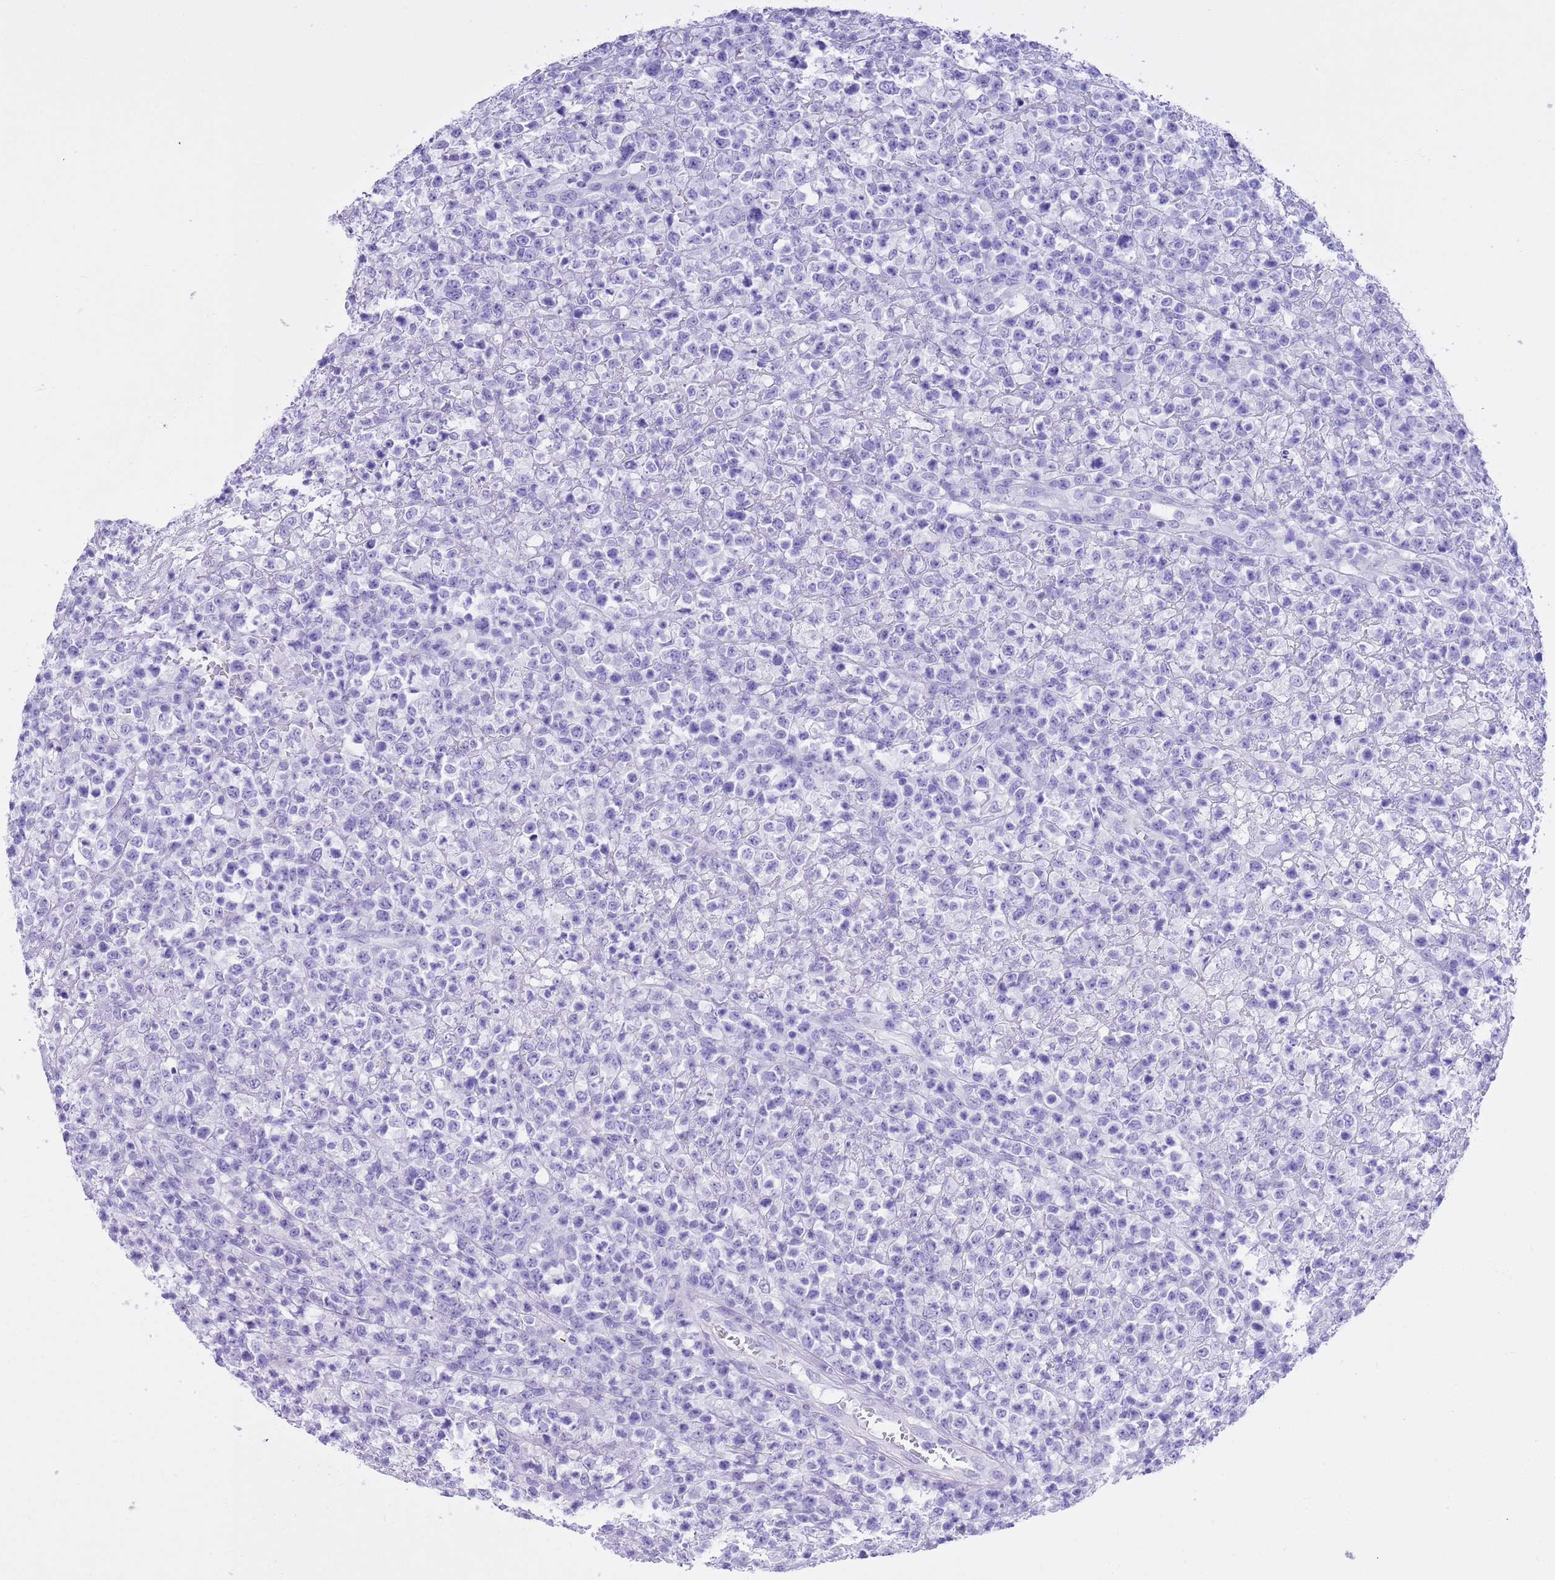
{"staining": {"intensity": "negative", "quantity": "none", "location": "none"}, "tissue": "lymphoma", "cell_type": "Tumor cells", "image_type": "cancer", "snomed": [{"axis": "morphology", "description": "Malignant lymphoma, non-Hodgkin's type, High grade"}, {"axis": "topography", "description": "Colon"}], "caption": "Tumor cells are negative for brown protein staining in lymphoma.", "gene": "TMEM185B", "patient": {"sex": "female", "age": 53}}